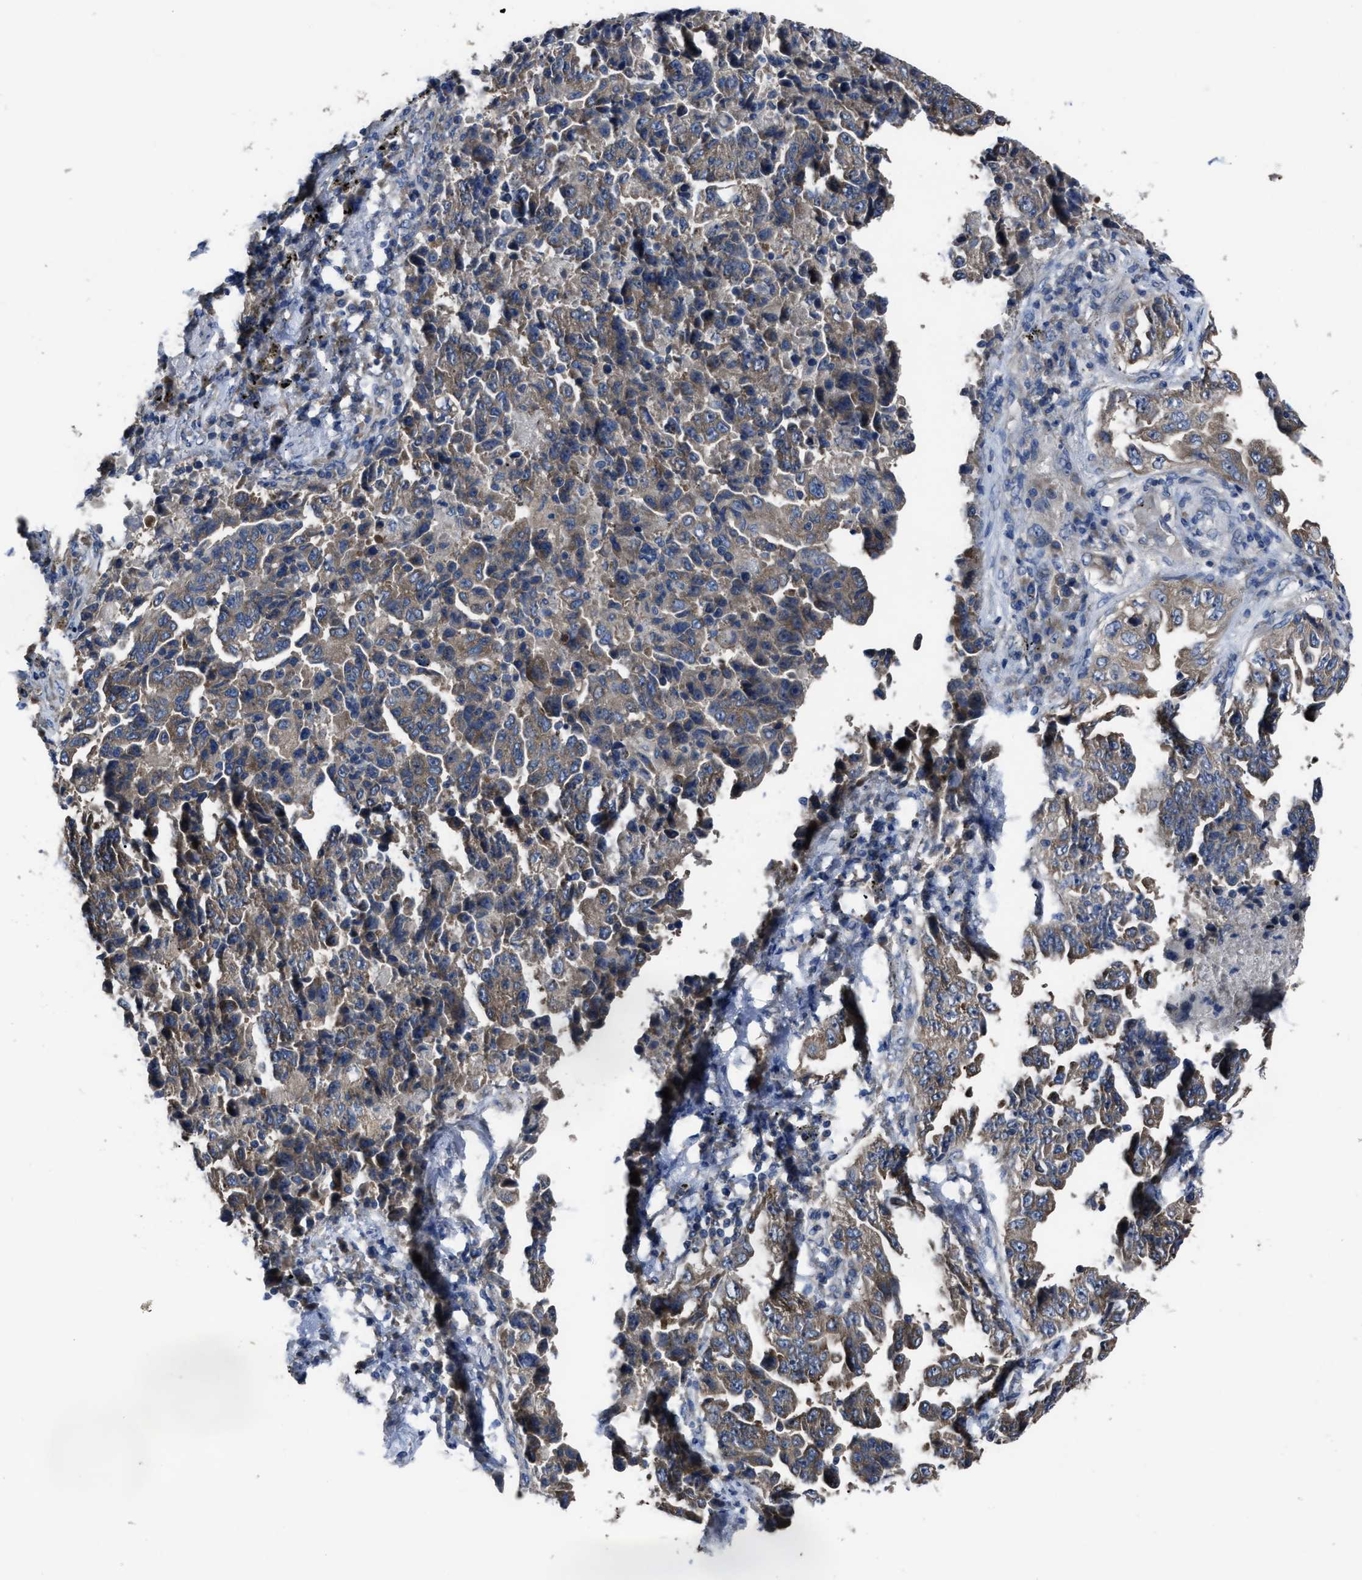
{"staining": {"intensity": "weak", "quantity": "25%-75%", "location": "cytoplasmic/membranous"}, "tissue": "lung cancer", "cell_type": "Tumor cells", "image_type": "cancer", "snomed": [{"axis": "morphology", "description": "Adenocarcinoma, NOS"}, {"axis": "topography", "description": "Lung"}], "caption": "Lung cancer (adenocarcinoma) tissue exhibits weak cytoplasmic/membranous staining in approximately 25%-75% of tumor cells, visualized by immunohistochemistry. (IHC, brightfield microscopy, high magnification).", "gene": "UPF1", "patient": {"sex": "female", "age": 51}}